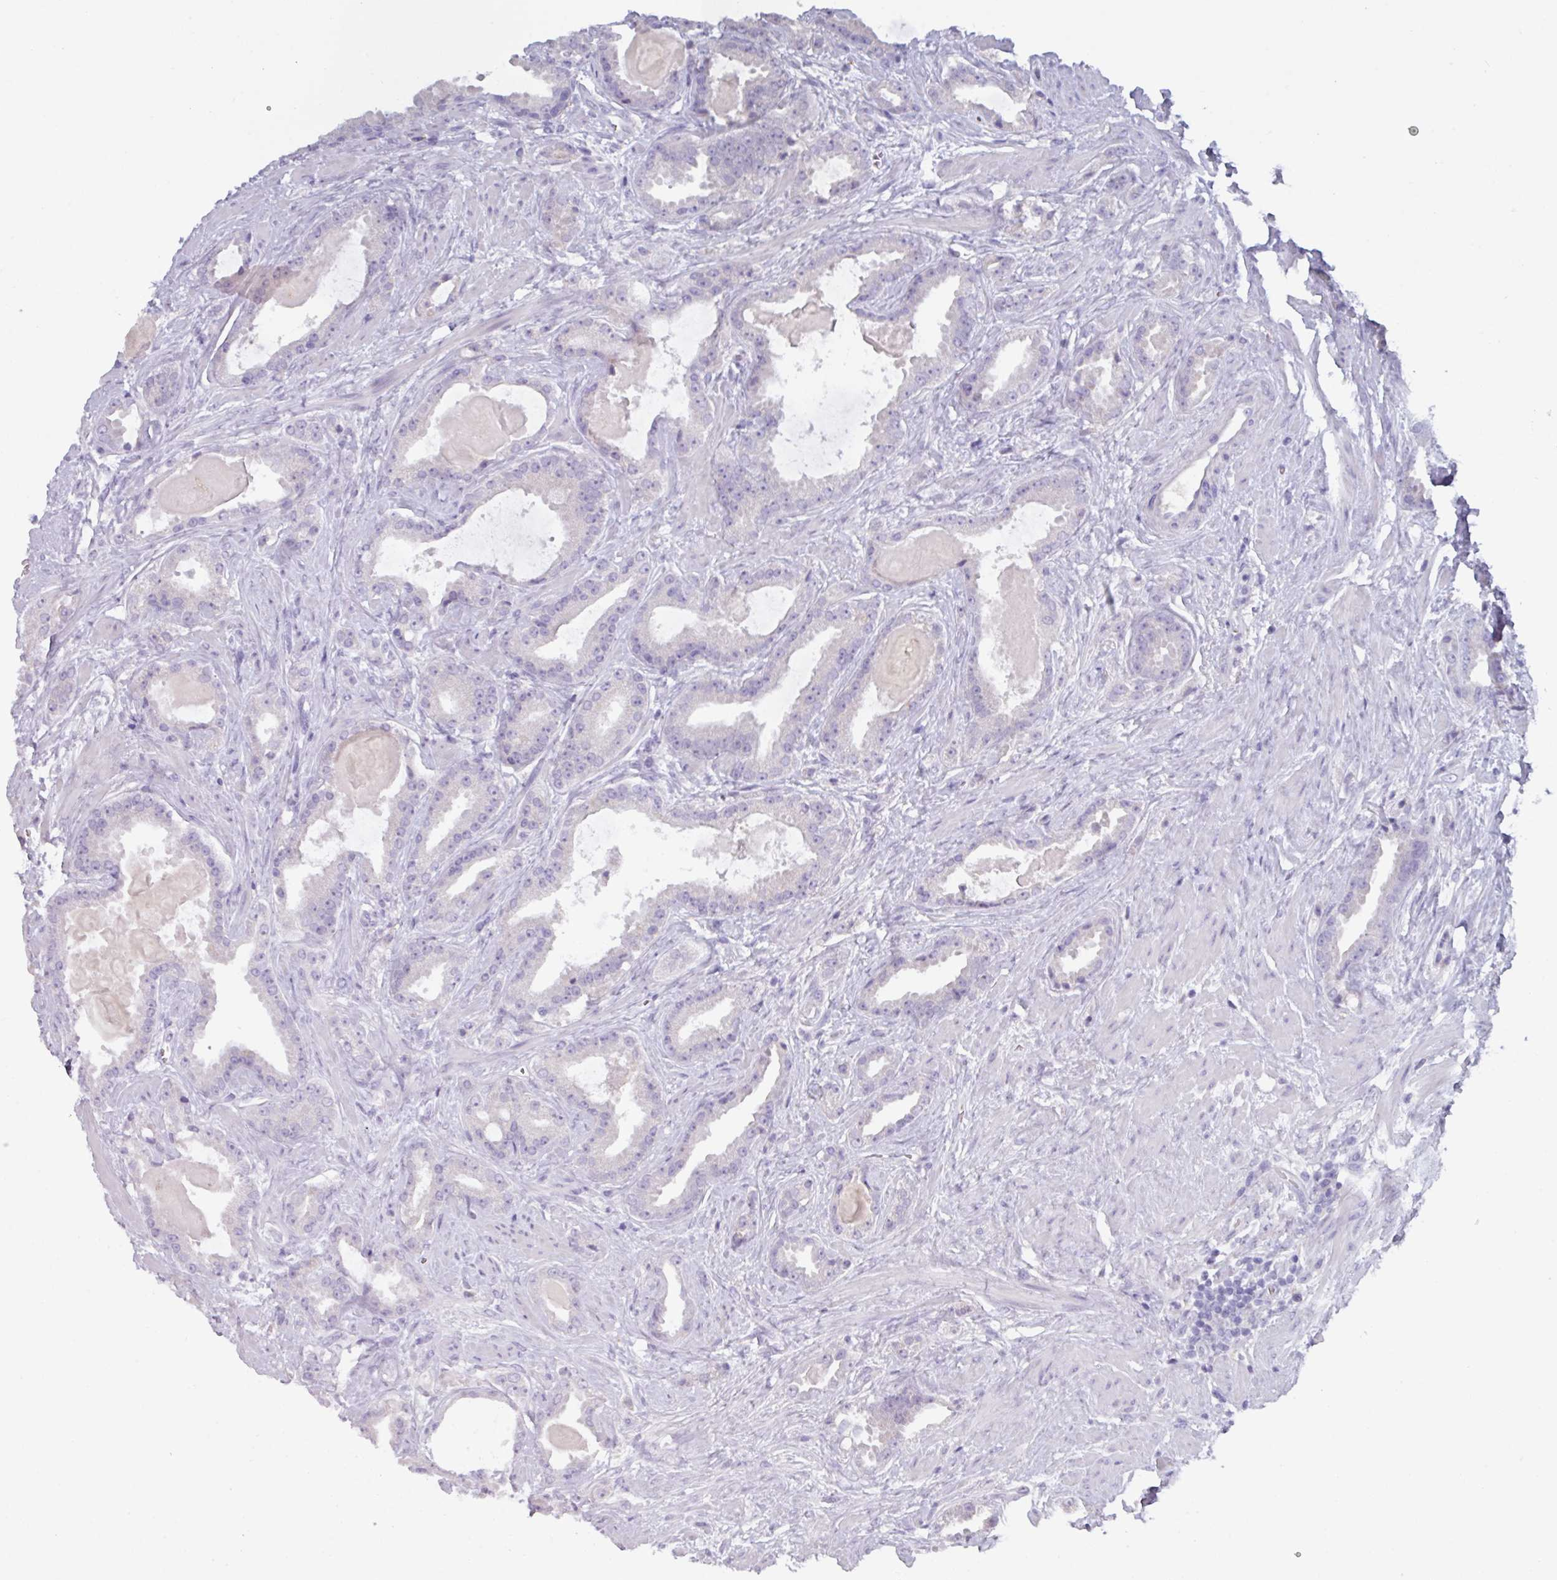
{"staining": {"intensity": "negative", "quantity": "none", "location": "none"}, "tissue": "prostate cancer", "cell_type": "Tumor cells", "image_type": "cancer", "snomed": [{"axis": "morphology", "description": "Adenocarcinoma, Low grade"}, {"axis": "topography", "description": "Prostate"}], "caption": "Tumor cells show no significant protein expression in prostate cancer (low-grade adenocarcinoma).", "gene": "OR2T10", "patient": {"sex": "male", "age": 62}}